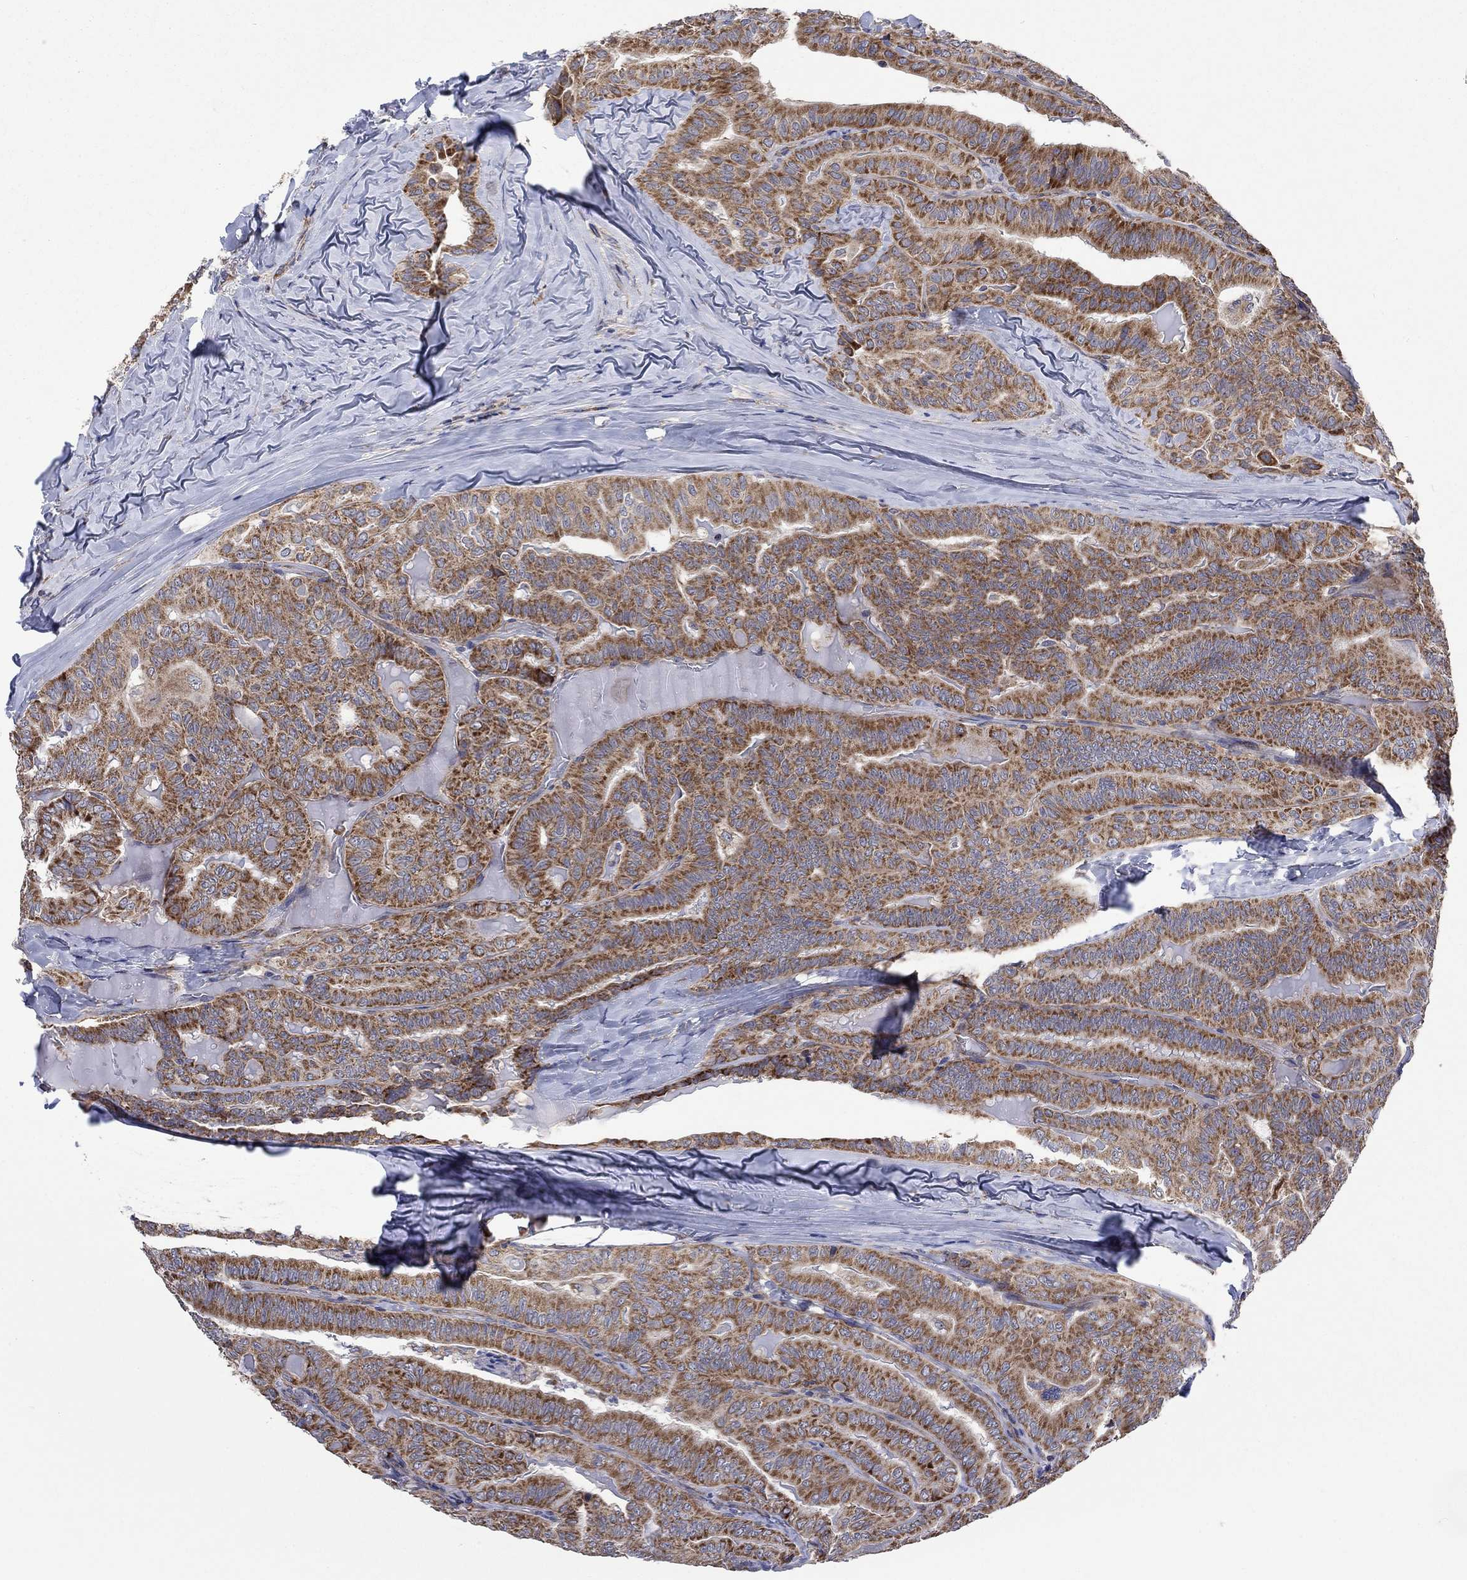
{"staining": {"intensity": "strong", "quantity": "25%-75%", "location": "cytoplasmic/membranous"}, "tissue": "thyroid cancer", "cell_type": "Tumor cells", "image_type": "cancer", "snomed": [{"axis": "morphology", "description": "Papillary adenocarcinoma, NOS"}, {"axis": "topography", "description": "Thyroid gland"}], "caption": "Tumor cells demonstrate high levels of strong cytoplasmic/membranous positivity in about 25%-75% of cells in human thyroid cancer.", "gene": "RPLP0", "patient": {"sex": "female", "age": 68}}